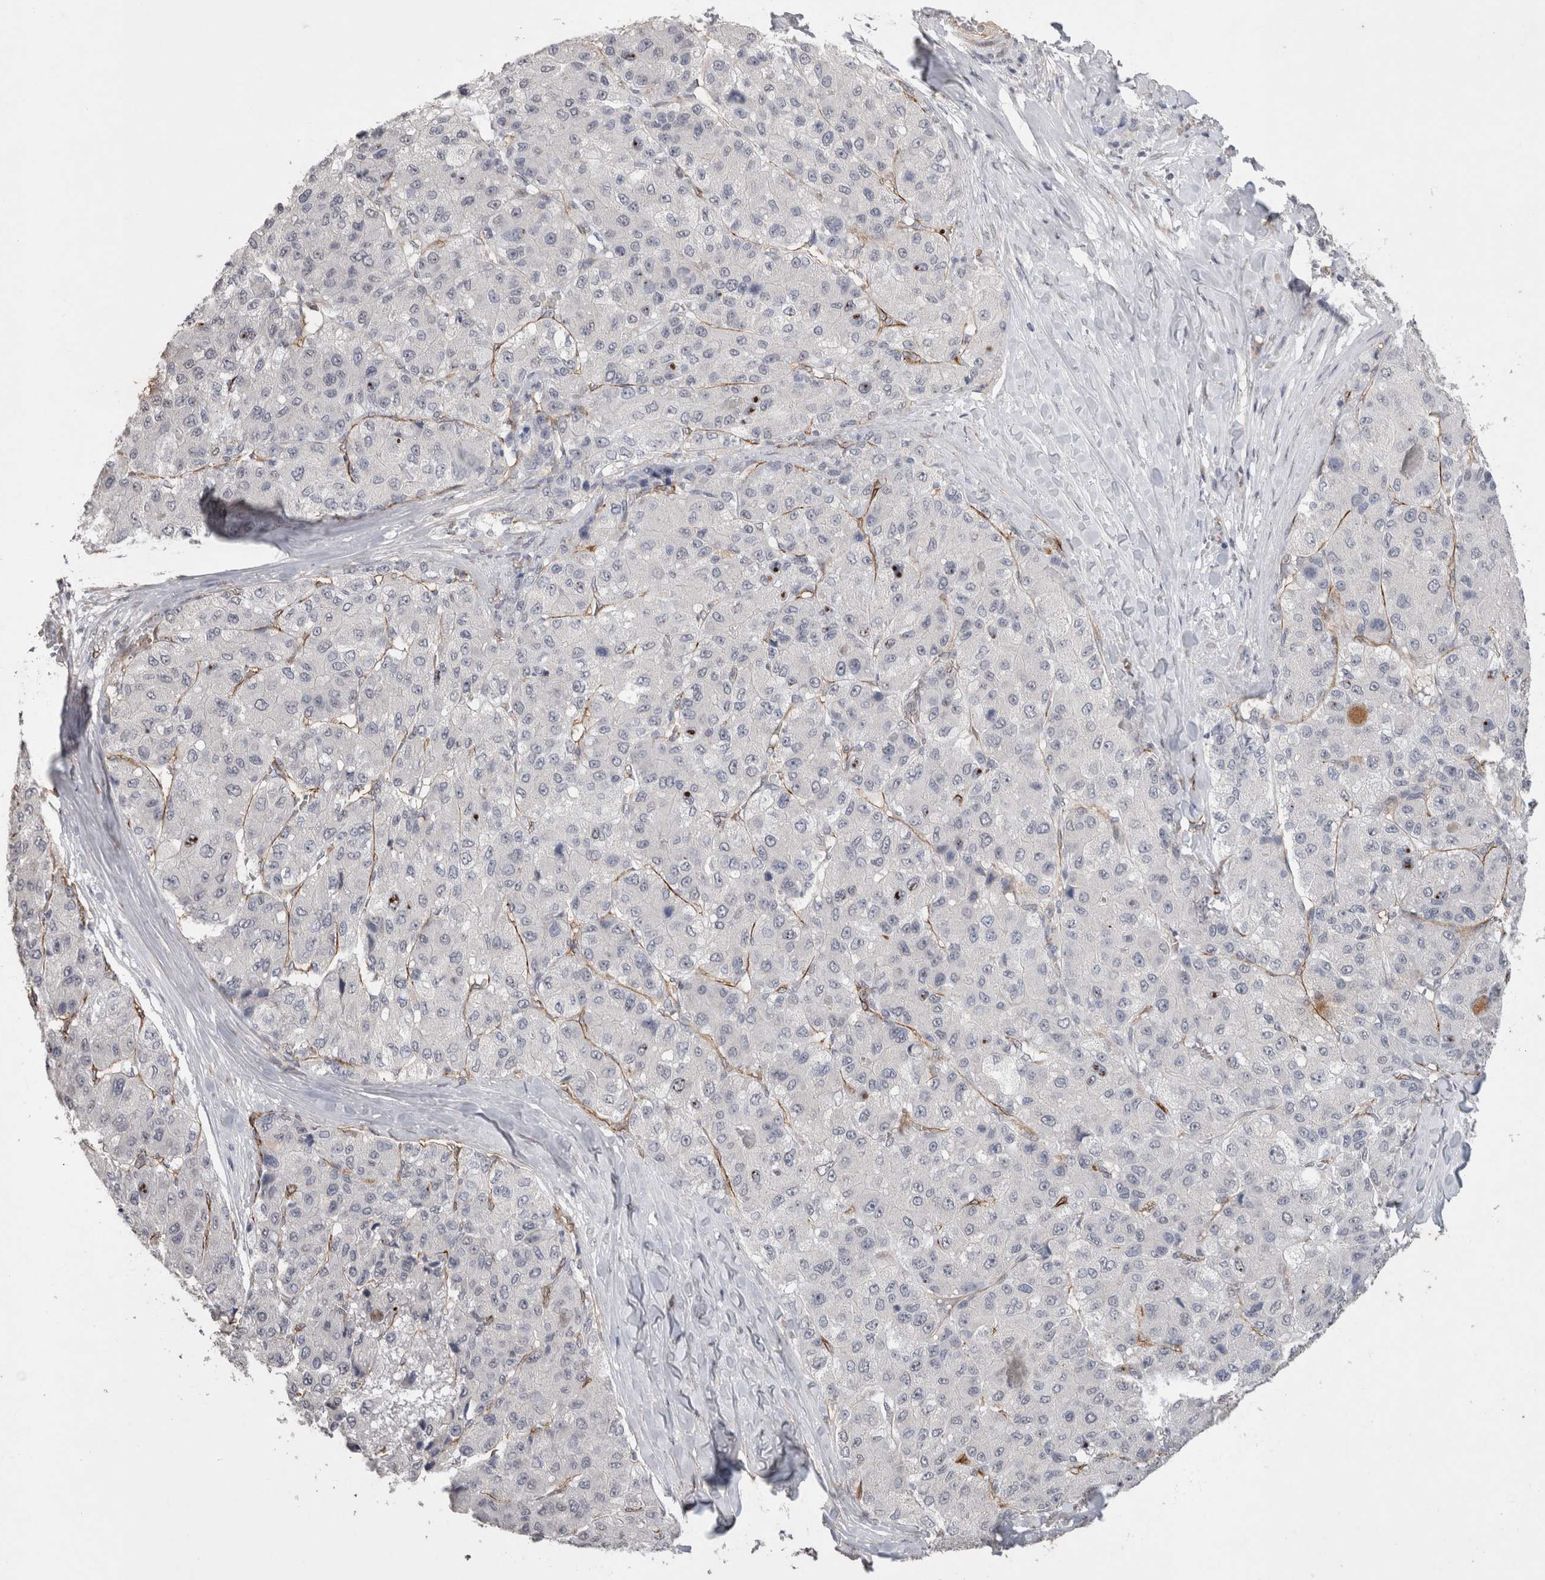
{"staining": {"intensity": "negative", "quantity": "none", "location": "none"}, "tissue": "liver cancer", "cell_type": "Tumor cells", "image_type": "cancer", "snomed": [{"axis": "morphology", "description": "Carcinoma, Hepatocellular, NOS"}, {"axis": "topography", "description": "Liver"}], "caption": "Protein analysis of liver cancer (hepatocellular carcinoma) exhibits no significant staining in tumor cells.", "gene": "CDH13", "patient": {"sex": "male", "age": 80}}